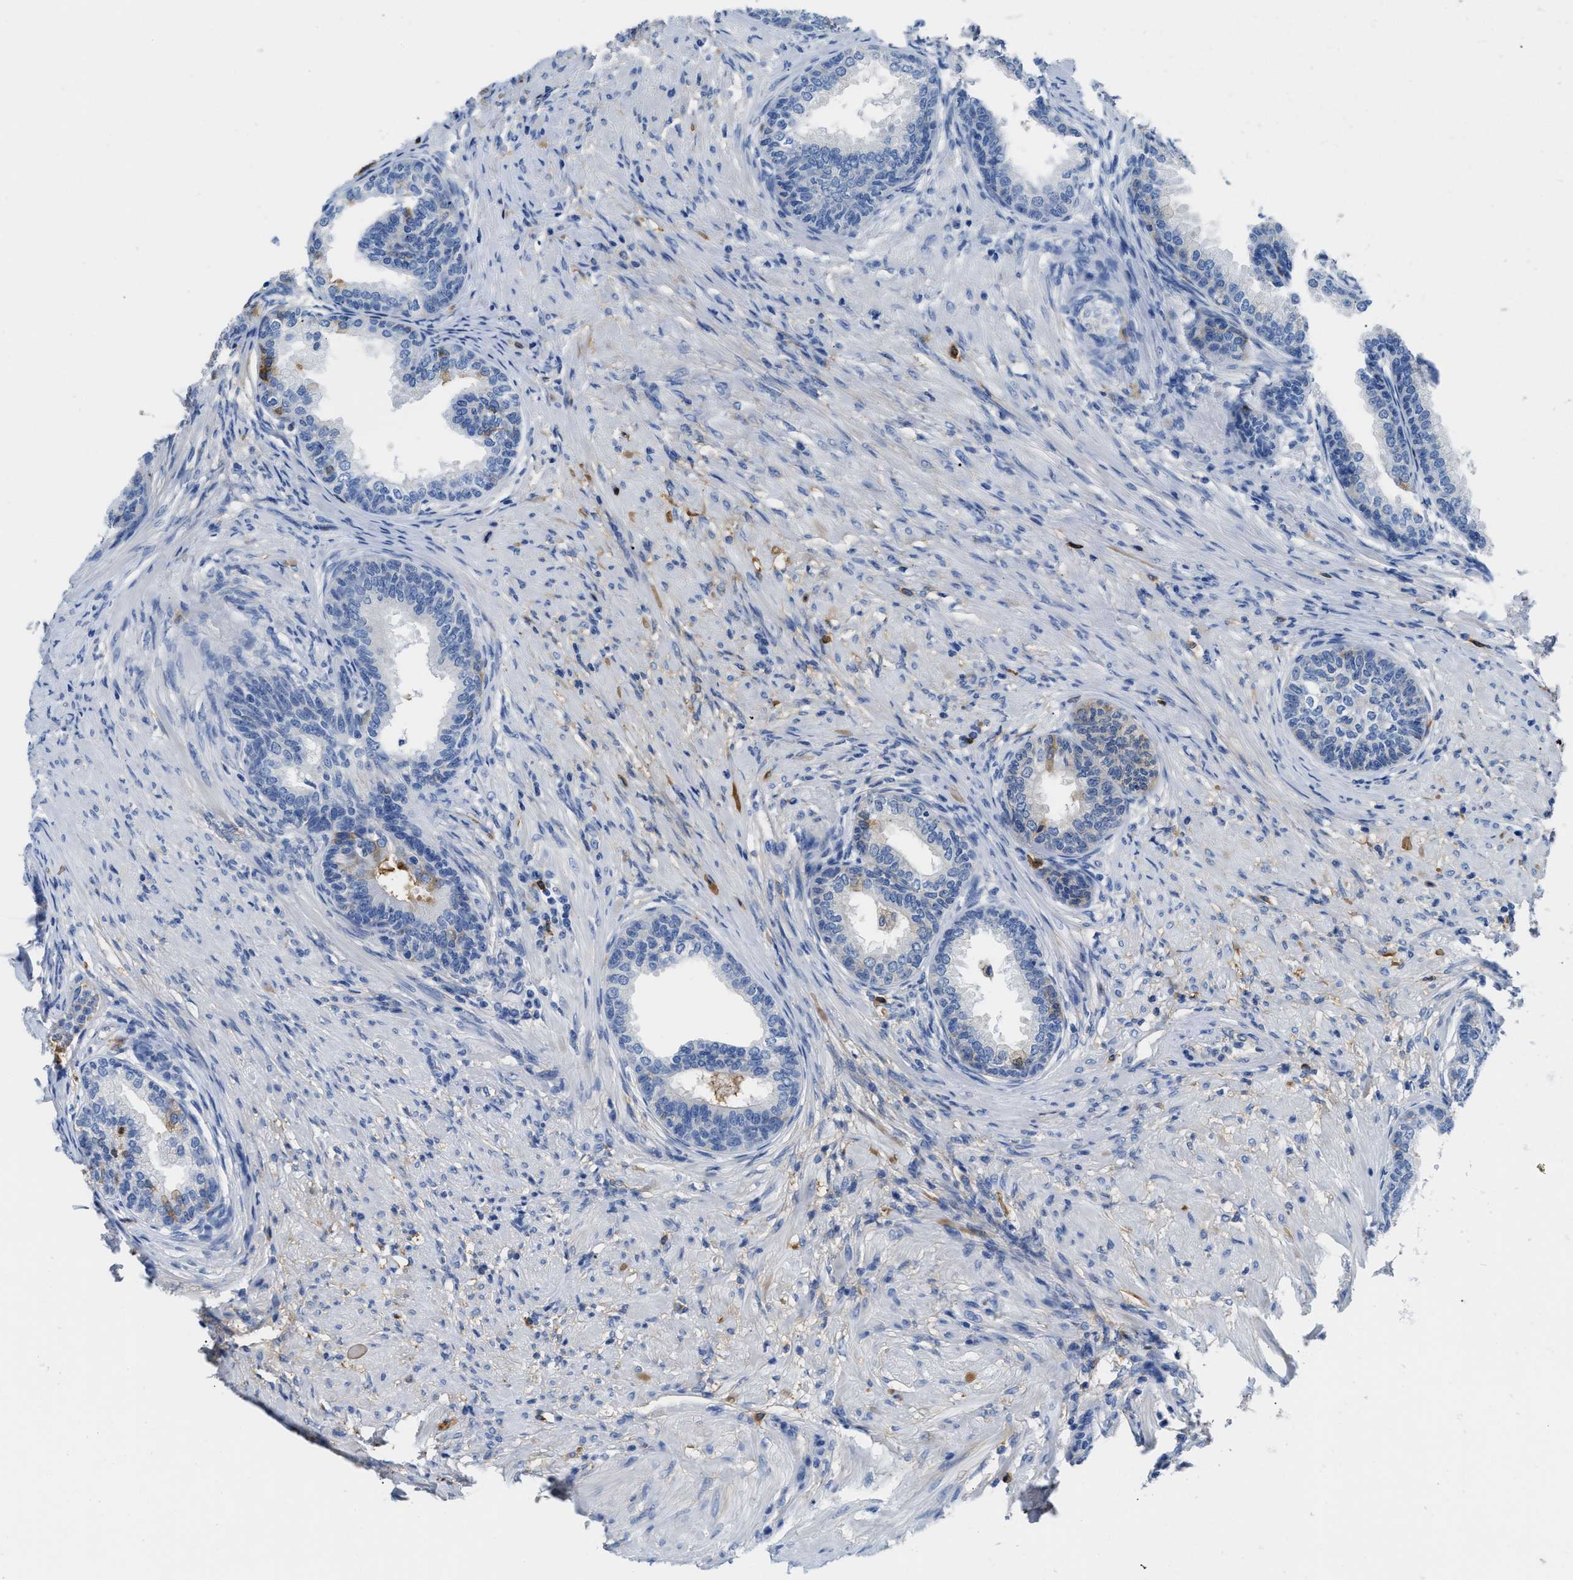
{"staining": {"intensity": "moderate", "quantity": "<25%", "location": "cytoplasmic/membranous"}, "tissue": "prostate", "cell_type": "Glandular cells", "image_type": "normal", "snomed": [{"axis": "morphology", "description": "Normal tissue, NOS"}, {"axis": "topography", "description": "Prostate"}], "caption": "High-power microscopy captured an immunohistochemistry (IHC) photomicrograph of normal prostate, revealing moderate cytoplasmic/membranous positivity in about <25% of glandular cells.", "gene": "GC", "patient": {"sex": "male", "age": 76}}